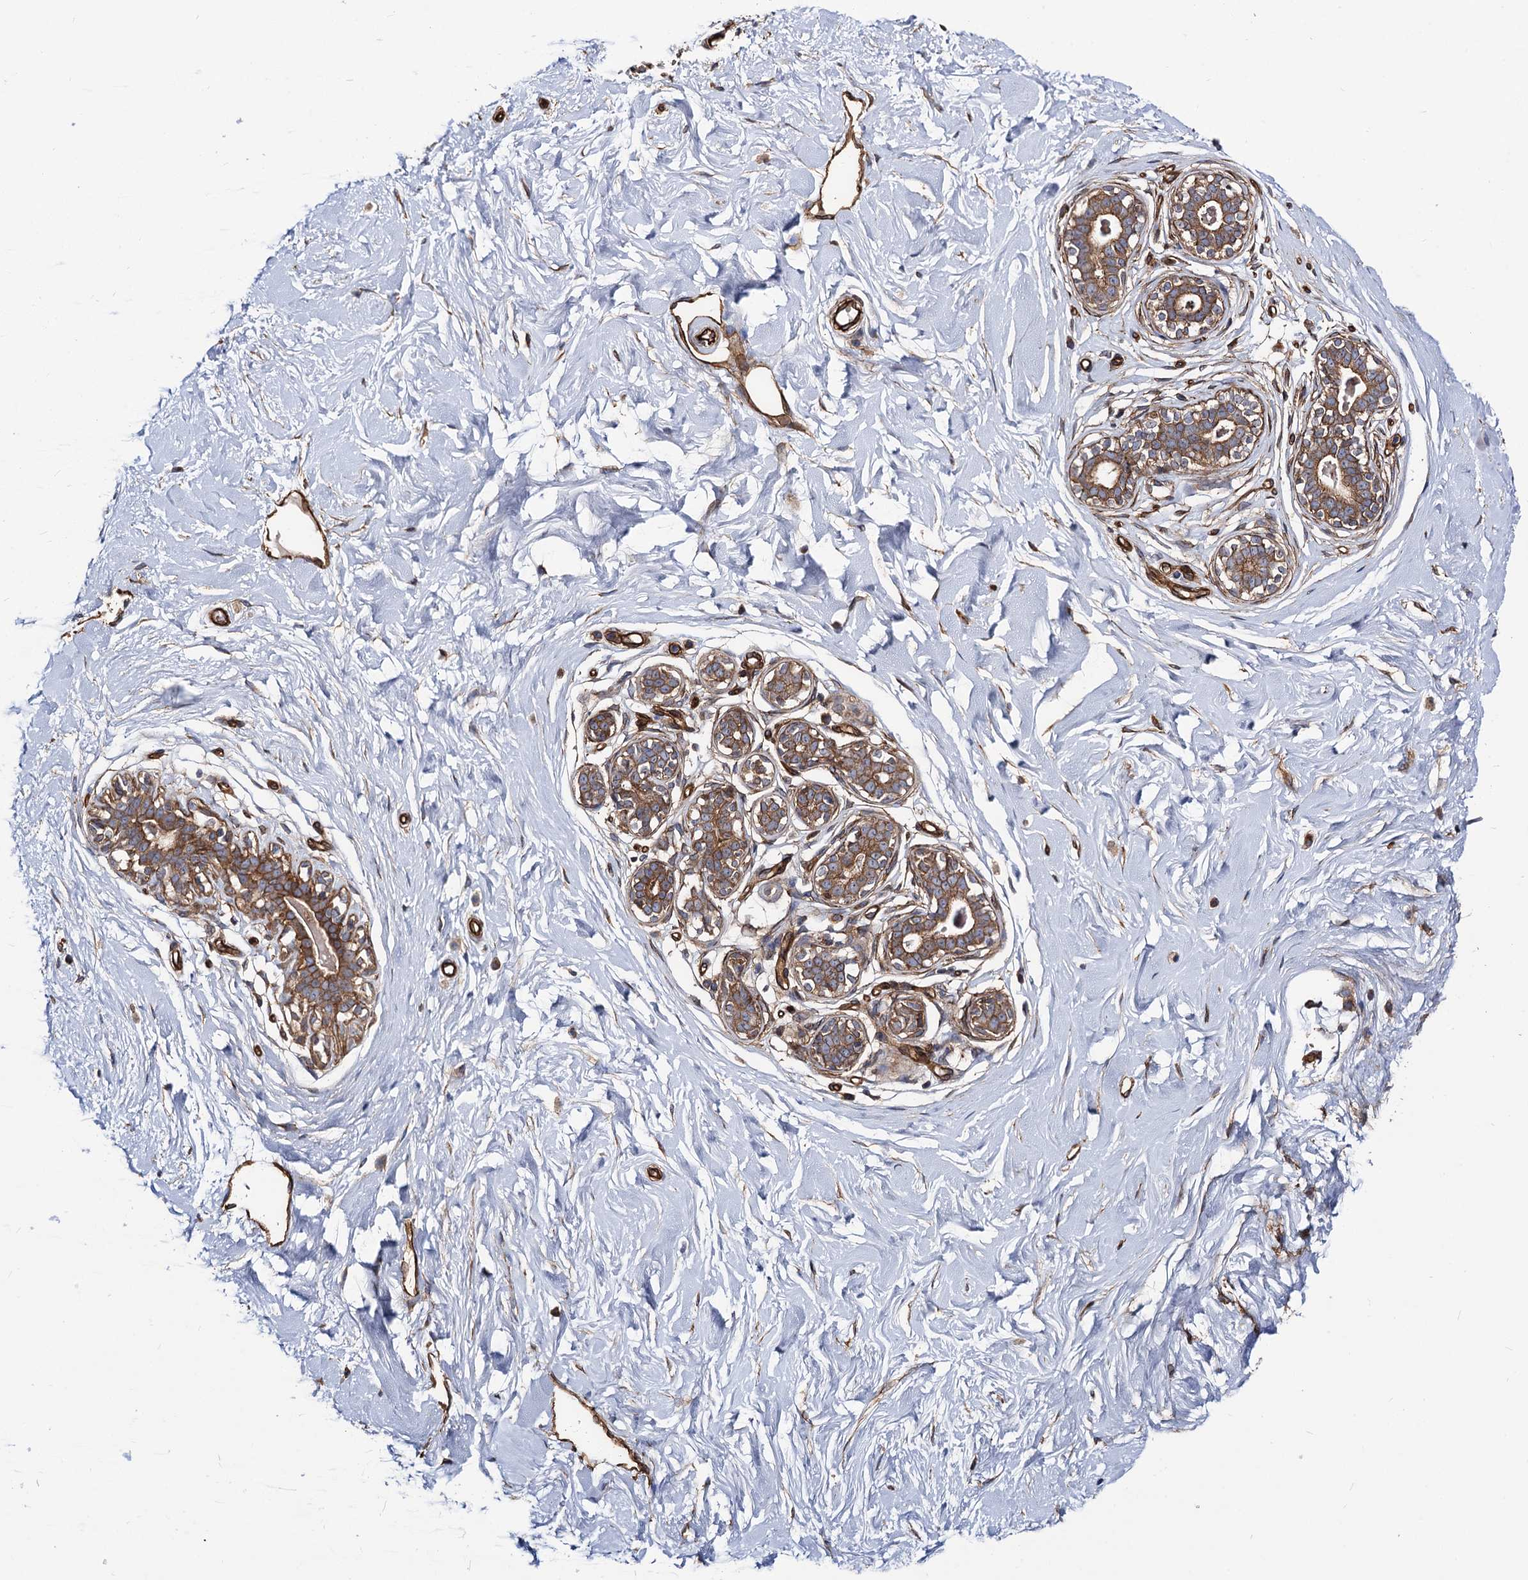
{"staining": {"intensity": "moderate", "quantity": "25%-75%", "location": "cytoplasmic/membranous"}, "tissue": "breast", "cell_type": "Adipocytes", "image_type": "normal", "snomed": [{"axis": "morphology", "description": "Normal tissue, NOS"}, {"axis": "morphology", "description": "Adenoma, NOS"}, {"axis": "topography", "description": "Breast"}], "caption": "Immunohistochemistry (IHC) of normal breast shows medium levels of moderate cytoplasmic/membranous positivity in approximately 25%-75% of adipocytes. The staining is performed using DAB (3,3'-diaminobenzidine) brown chromogen to label protein expression. The nuclei are counter-stained blue using hematoxylin.", "gene": "CIP2A", "patient": {"sex": "female", "age": 23}}